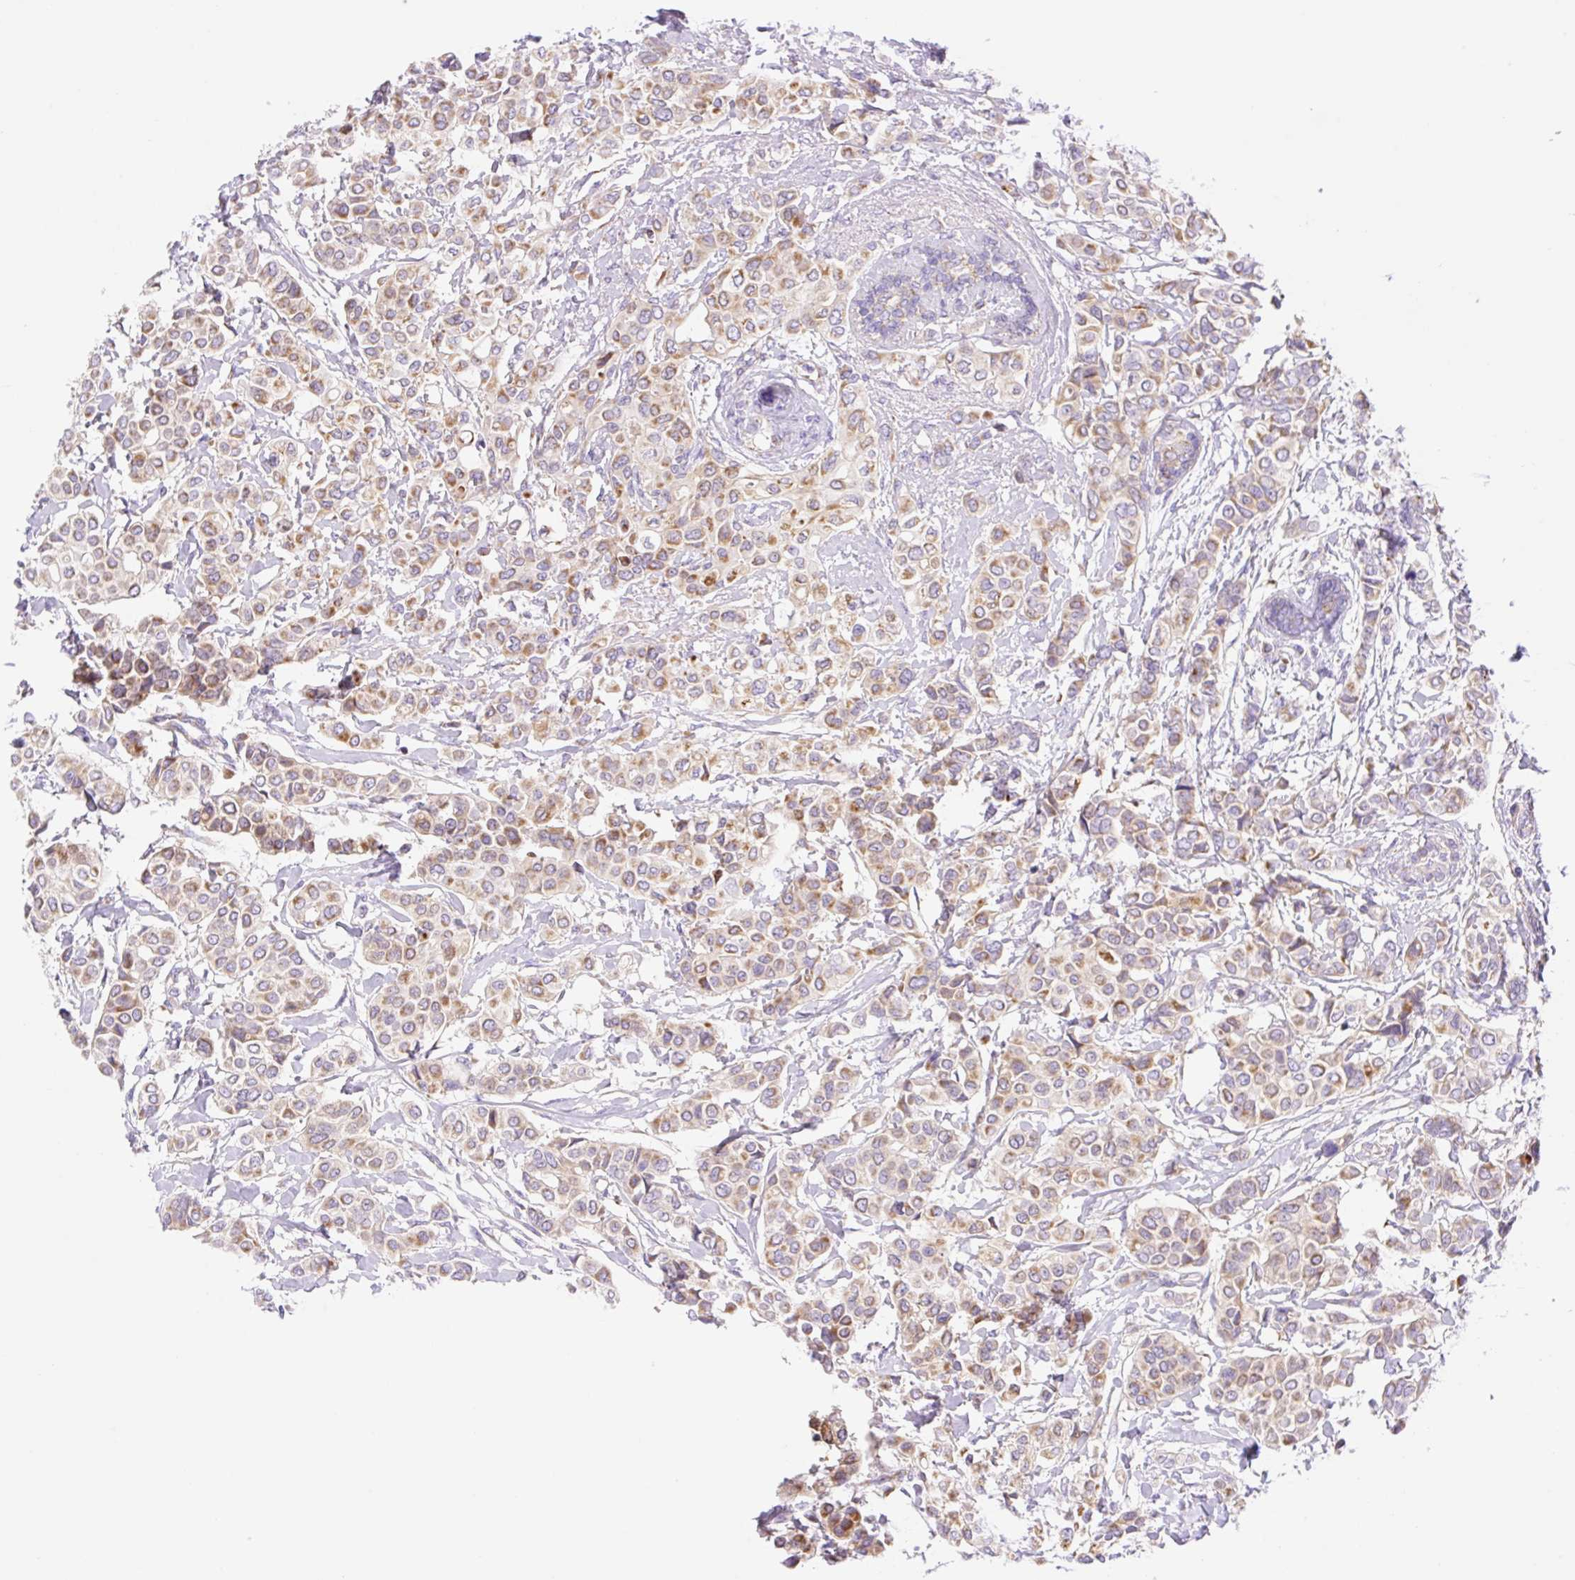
{"staining": {"intensity": "moderate", "quantity": ">75%", "location": "cytoplasmic/membranous"}, "tissue": "breast cancer", "cell_type": "Tumor cells", "image_type": "cancer", "snomed": [{"axis": "morphology", "description": "Lobular carcinoma"}, {"axis": "topography", "description": "Breast"}], "caption": "This photomicrograph displays immunohistochemistry staining of breast cancer (lobular carcinoma), with medium moderate cytoplasmic/membranous expression in about >75% of tumor cells.", "gene": "ETNK2", "patient": {"sex": "female", "age": 51}}